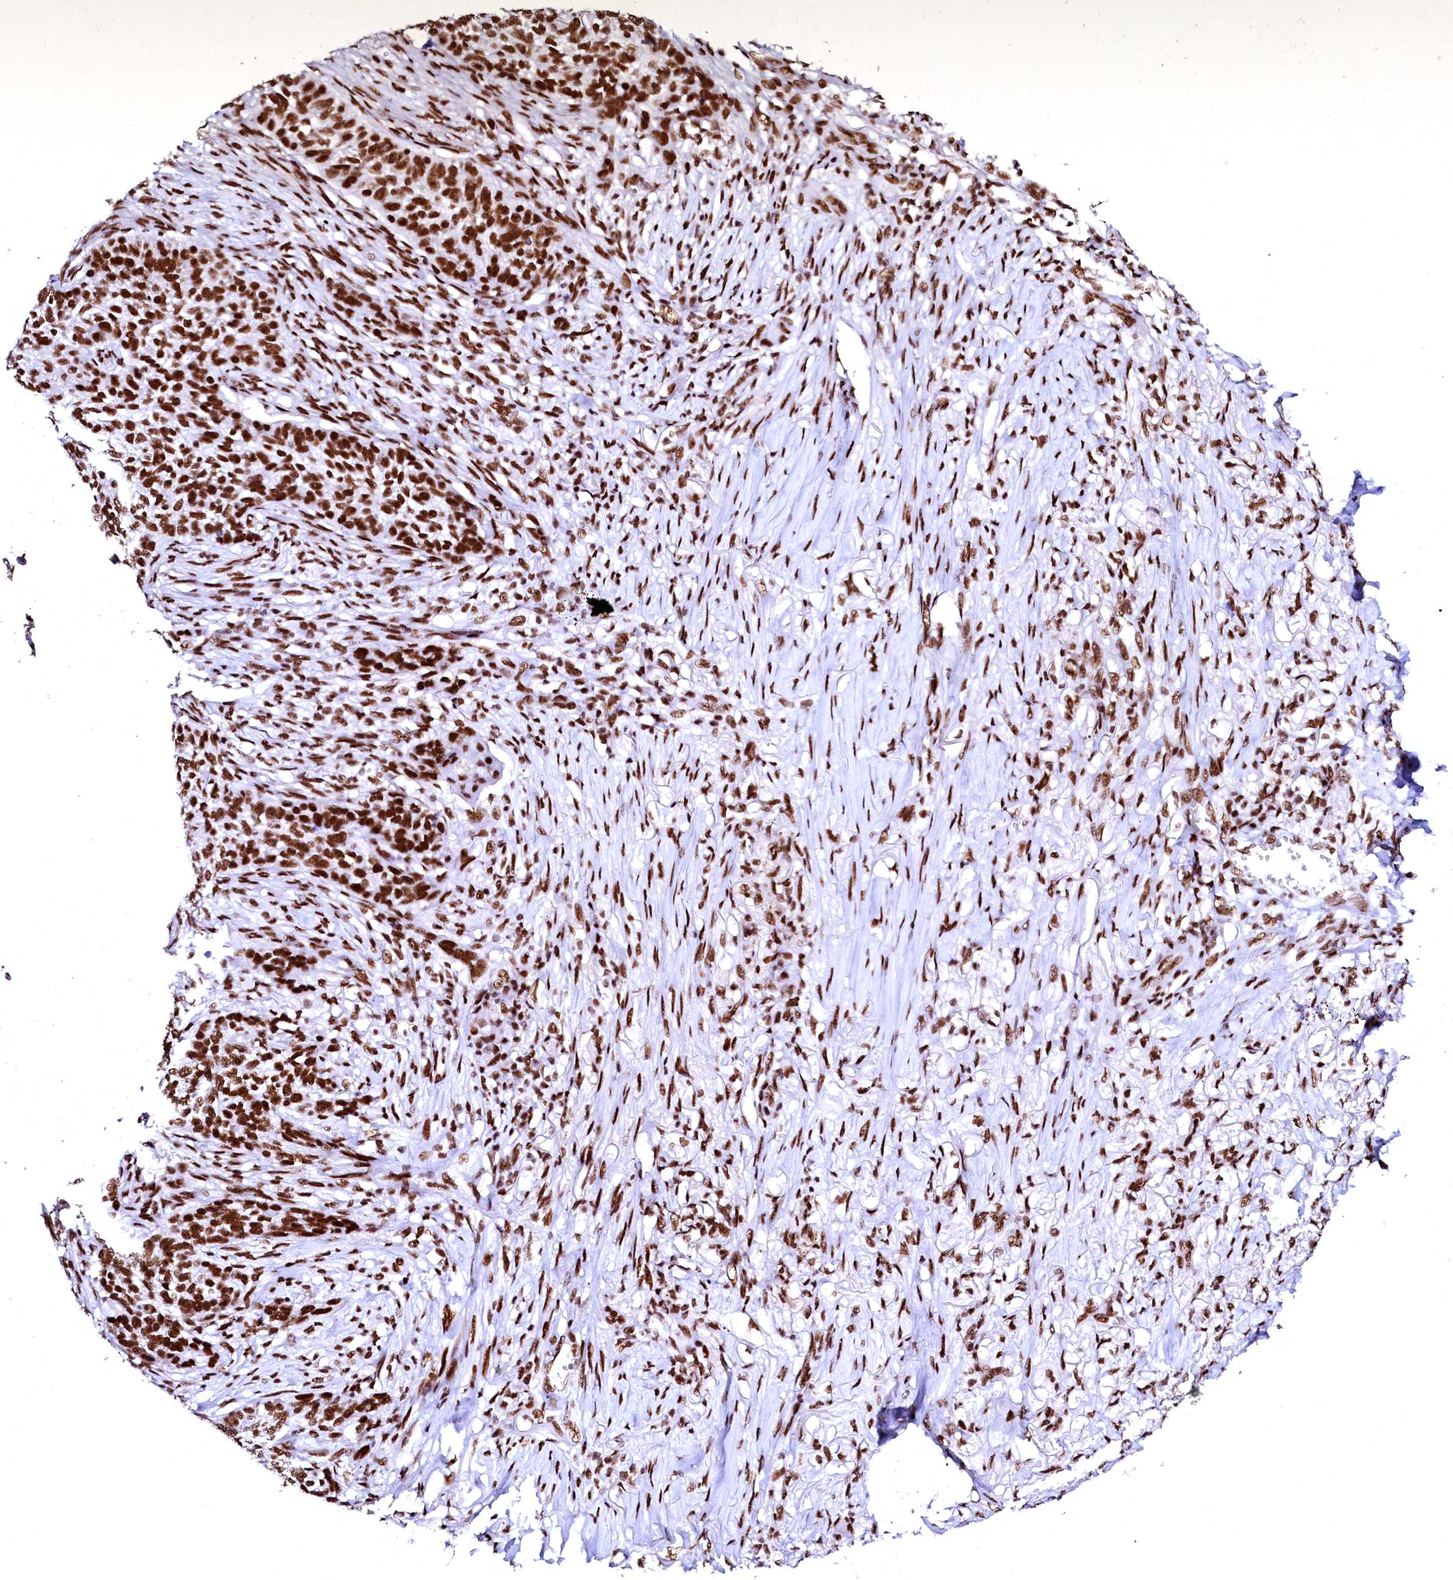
{"staining": {"intensity": "strong", "quantity": ">75%", "location": "nuclear"}, "tissue": "skin cancer", "cell_type": "Tumor cells", "image_type": "cancer", "snomed": [{"axis": "morphology", "description": "Basal cell carcinoma"}, {"axis": "topography", "description": "Skin"}], "caption": "The immunohistochemical stain shows strong nuclear expression in tumor cells of skin cancer tissue.", "gene": "CPSF6", "patient": {"sex": "male", "age": 85}}